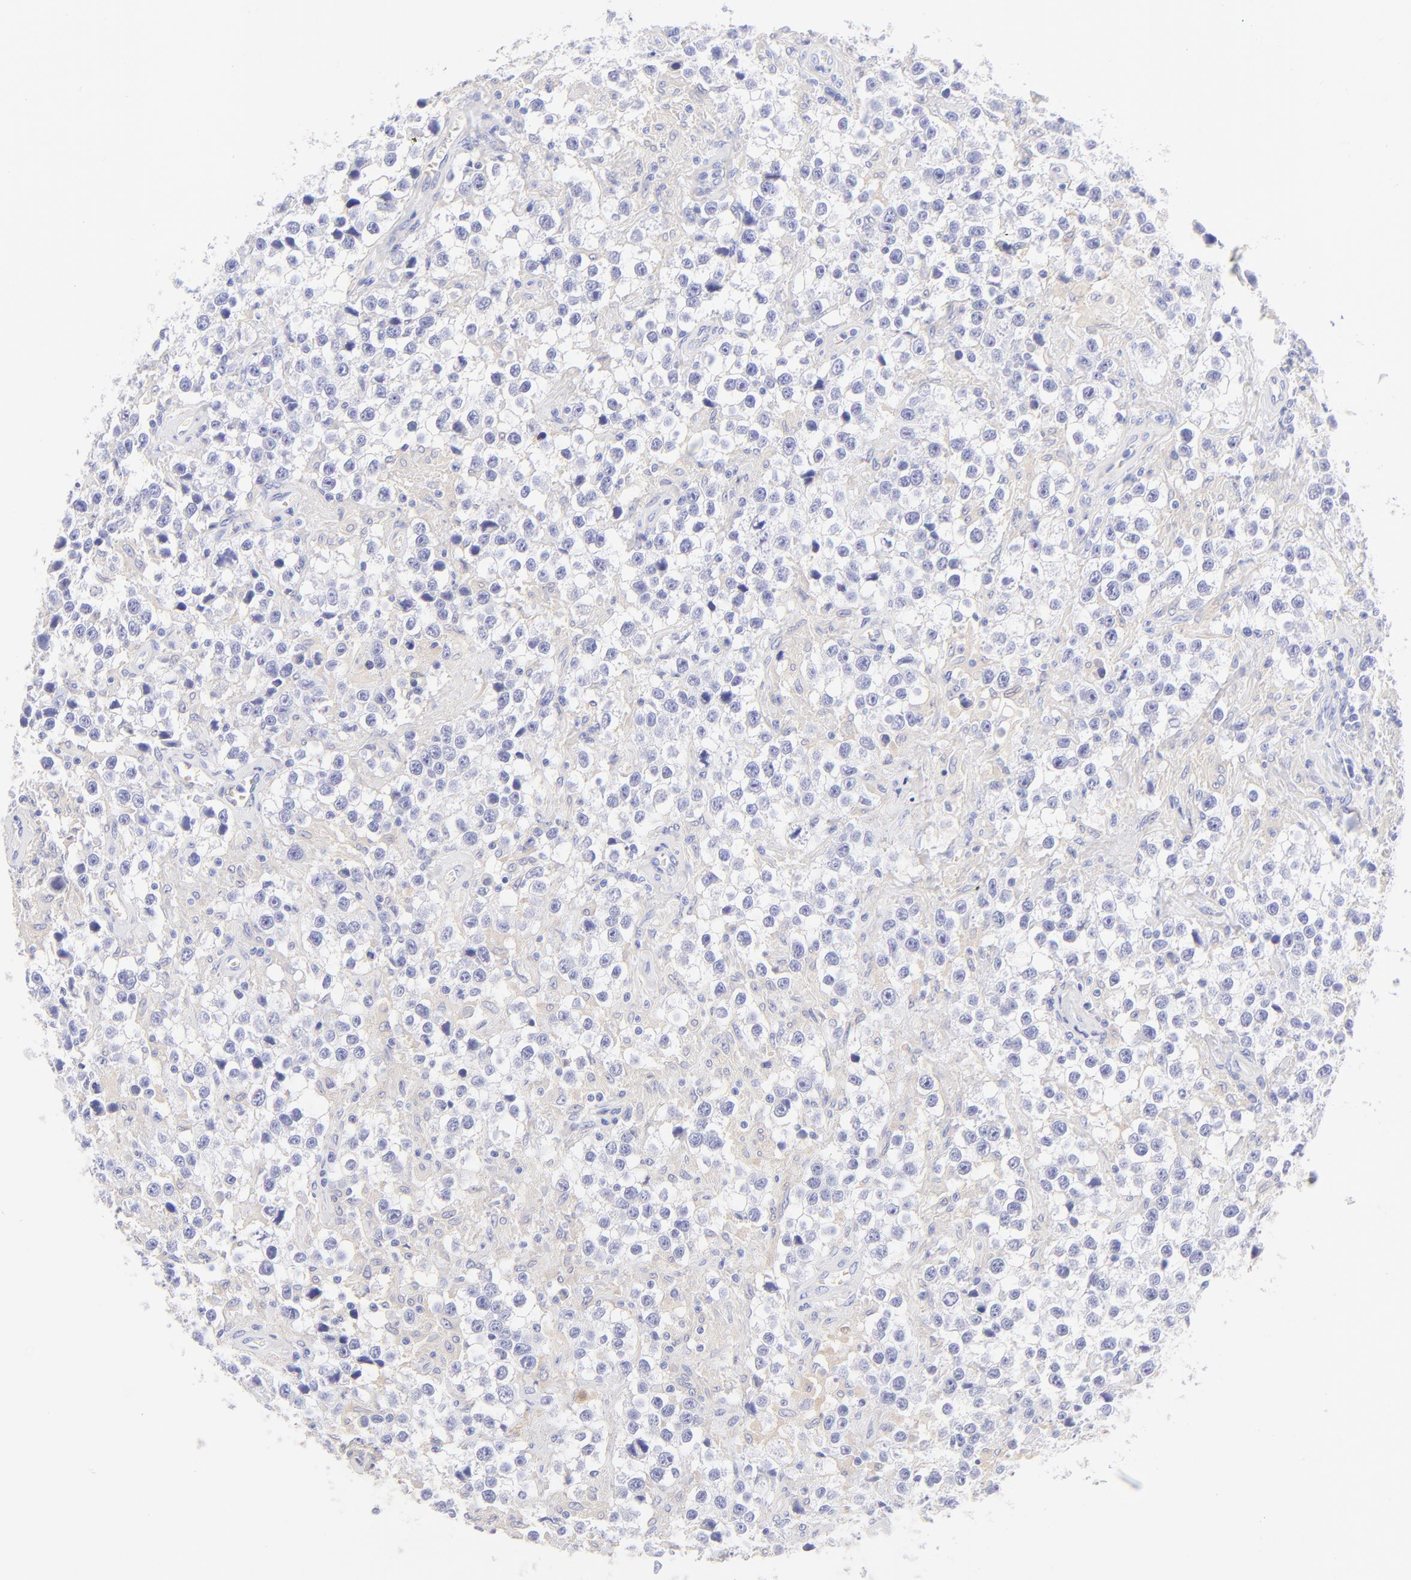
{"staining": {"intensity": "negative", "quantity": "none", "location": "none"}, "tissue": "testis cancer", "cell_type": "Tumor cells", "image_type": "cancer", "snomed": [{"axis": "morphology", "description": "Seminoma, NOS"}, {"axis": "topography", "description": "Testis"}], "caption": "IHC histopathology image of testis cancer (seminoma) stained for a protein (brown), which displays no expression in tumor cells. (Immunohistochemistry, brightfield microscopy, high magnification).", "gene": "FRMPD3", "patient": {"sex": "male", "age": 43}}